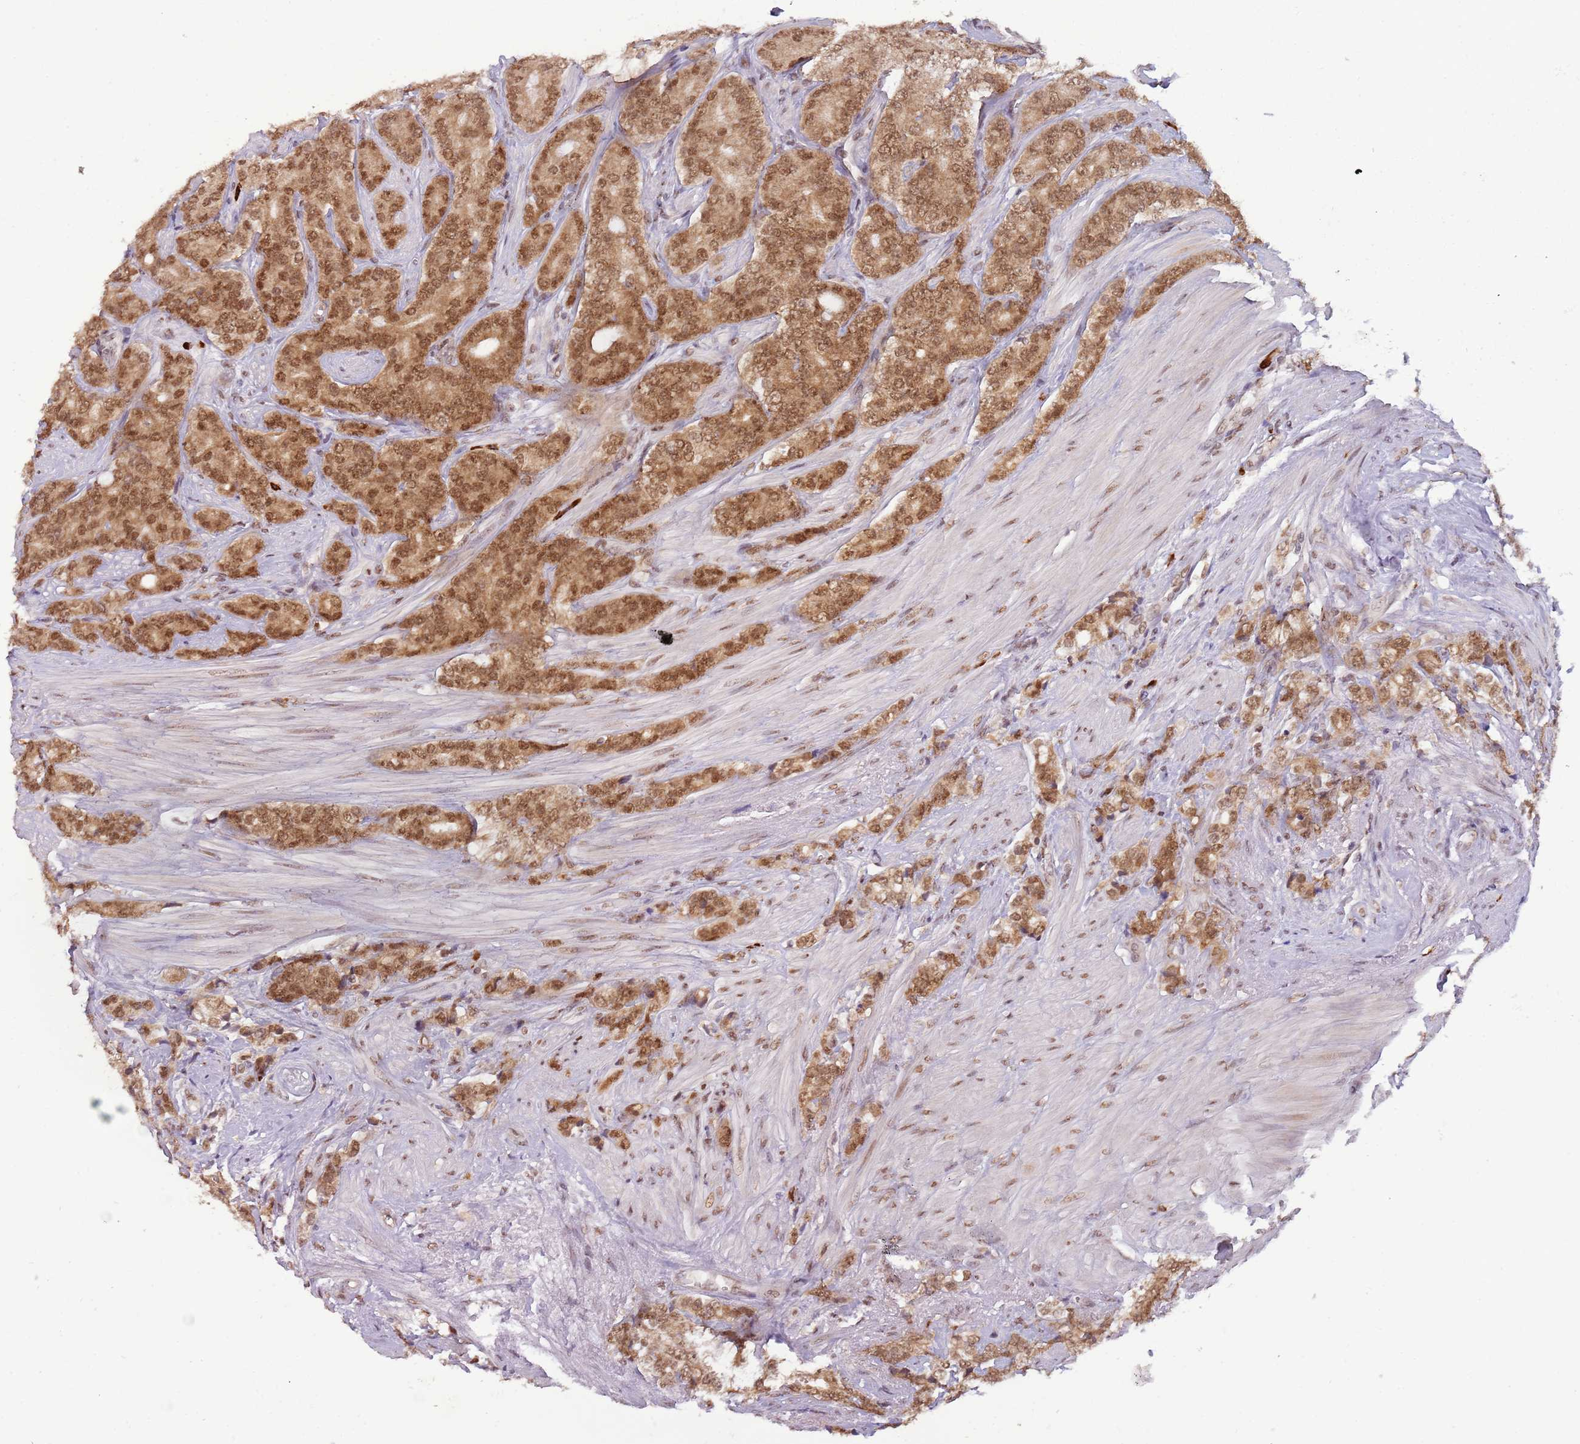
{"staining": {"intensity": "strong", "quantity": ">75%", "location": "cytoplasmic/membranous,nuclear"}, "tissue": "prostate cancer", "cell_type": "Tumor cells", "image_type": "cancer", "snomed": [{"axis": "morphology", "description": "Adenocarcinoma, High grade"}, {"axis": "topography", "description": "Prostate"}], "caption": "Immunohistochemistry (IHC) micrograph of neoplastic tissue: human high-grade adenocarcinoma (prostate) stained using IHC shows high levels of strong protein expression localized specifically in the cytoplasmic/membranous and nuclear of tumor cells, appearing as a cytoplasmic/membranous and nuclear brown color.", "gene": "FAM120AOS", "patient": {"sex": "male", "age": 62}}